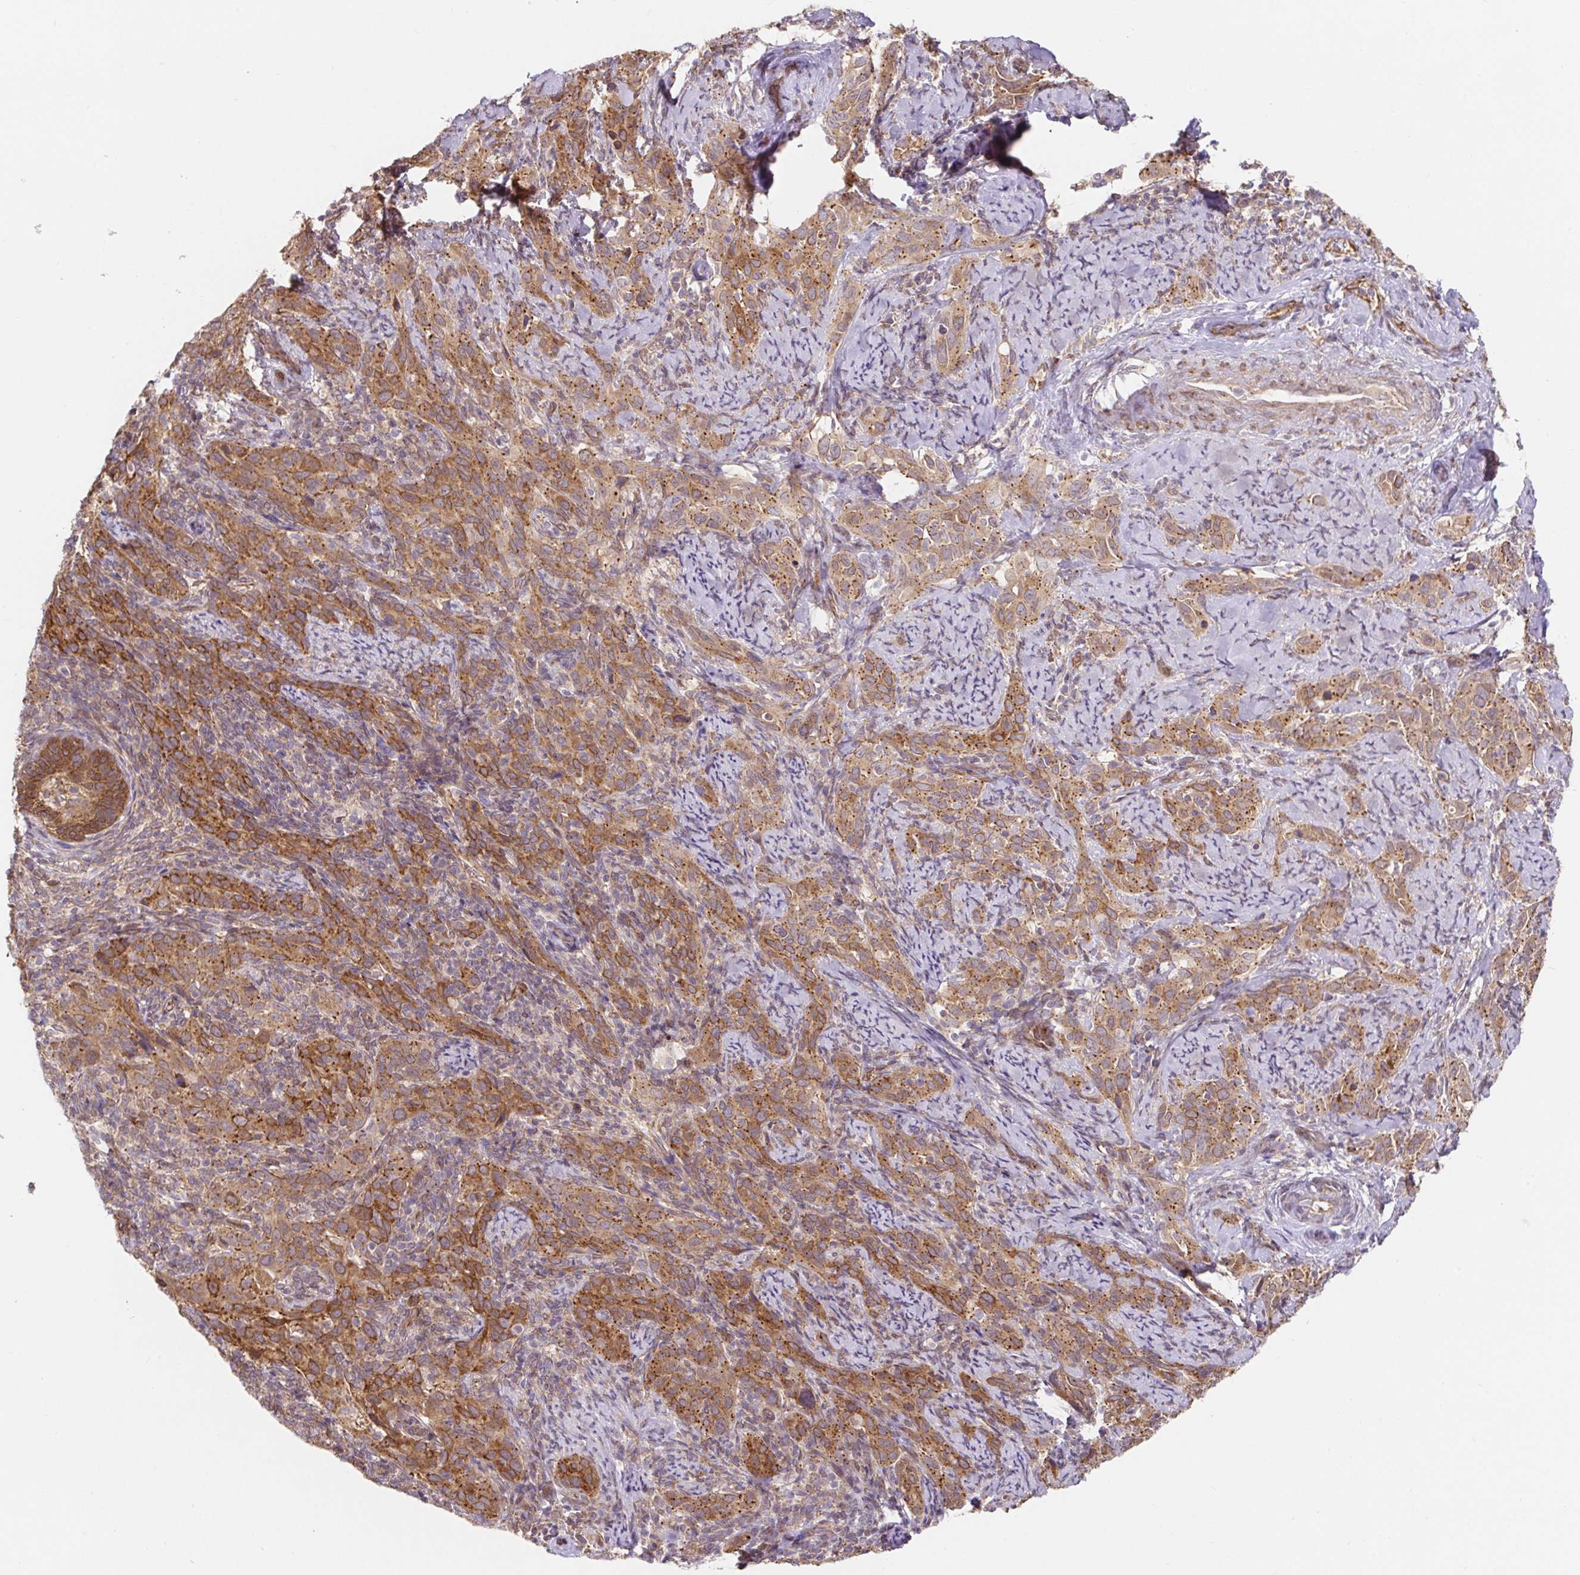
{"staining": {"intensity": "moderate", "quantity": ">75%", "location": "cytoplasmic/membranous"}, "tissue": "cervical cancer", "cell_type": "Tumor cells", "image_type": "cancer", "snomed": [{"axis": "morphology", "description": "Squamous cell carcinoma, NOS"}, {"axis": "topography", "description": "Cervix"}], "caption": "Human squamous cell carcinoma (cervical) stained with a brown dye displays moderate cytoplasmic/membranous positive expression in approximately >75% of tumor cells.", "gene": "LYPD5", "patient": {"sex": "female", "age": 51}}